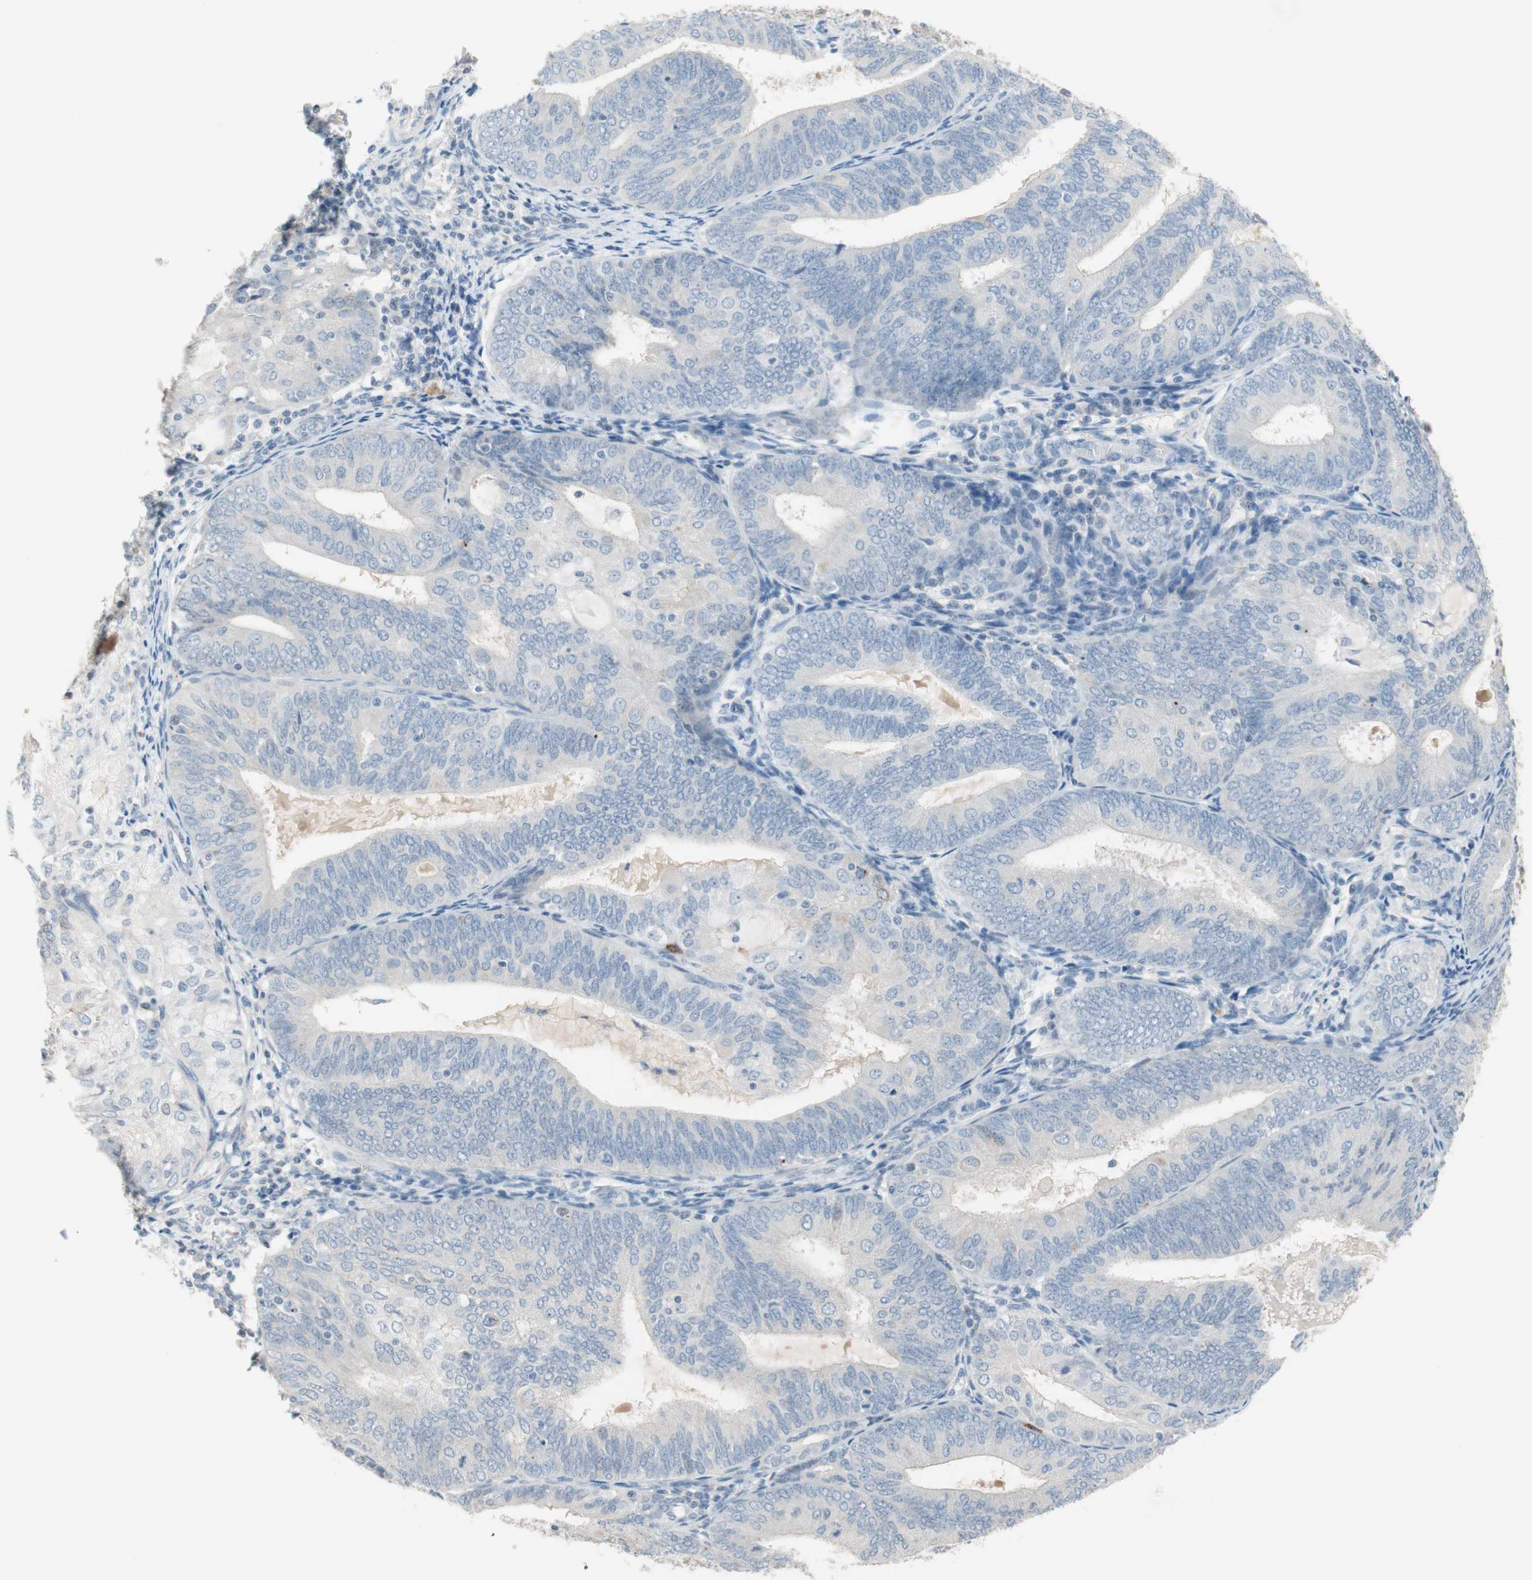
{"staining": {"intensity": "weak", "quantity": "<25%", "location": "nuclear"}, "tissue": "endometrial cancer", "cell_type": "Tumor cells", "image_type": "cancer", "snomed": [{"axis": "morphology", "description": "Adenocarcinoma, NOS"}, {"axis": "topography", "description": "Endometrium"}], "caption": "Adenocarcinoma (endometrial) stained for a protein using immunohistochemistry reveals no staining tumor cells.", "gene": "PDZK1", "patient": {"sex": "female", "age": 81}}